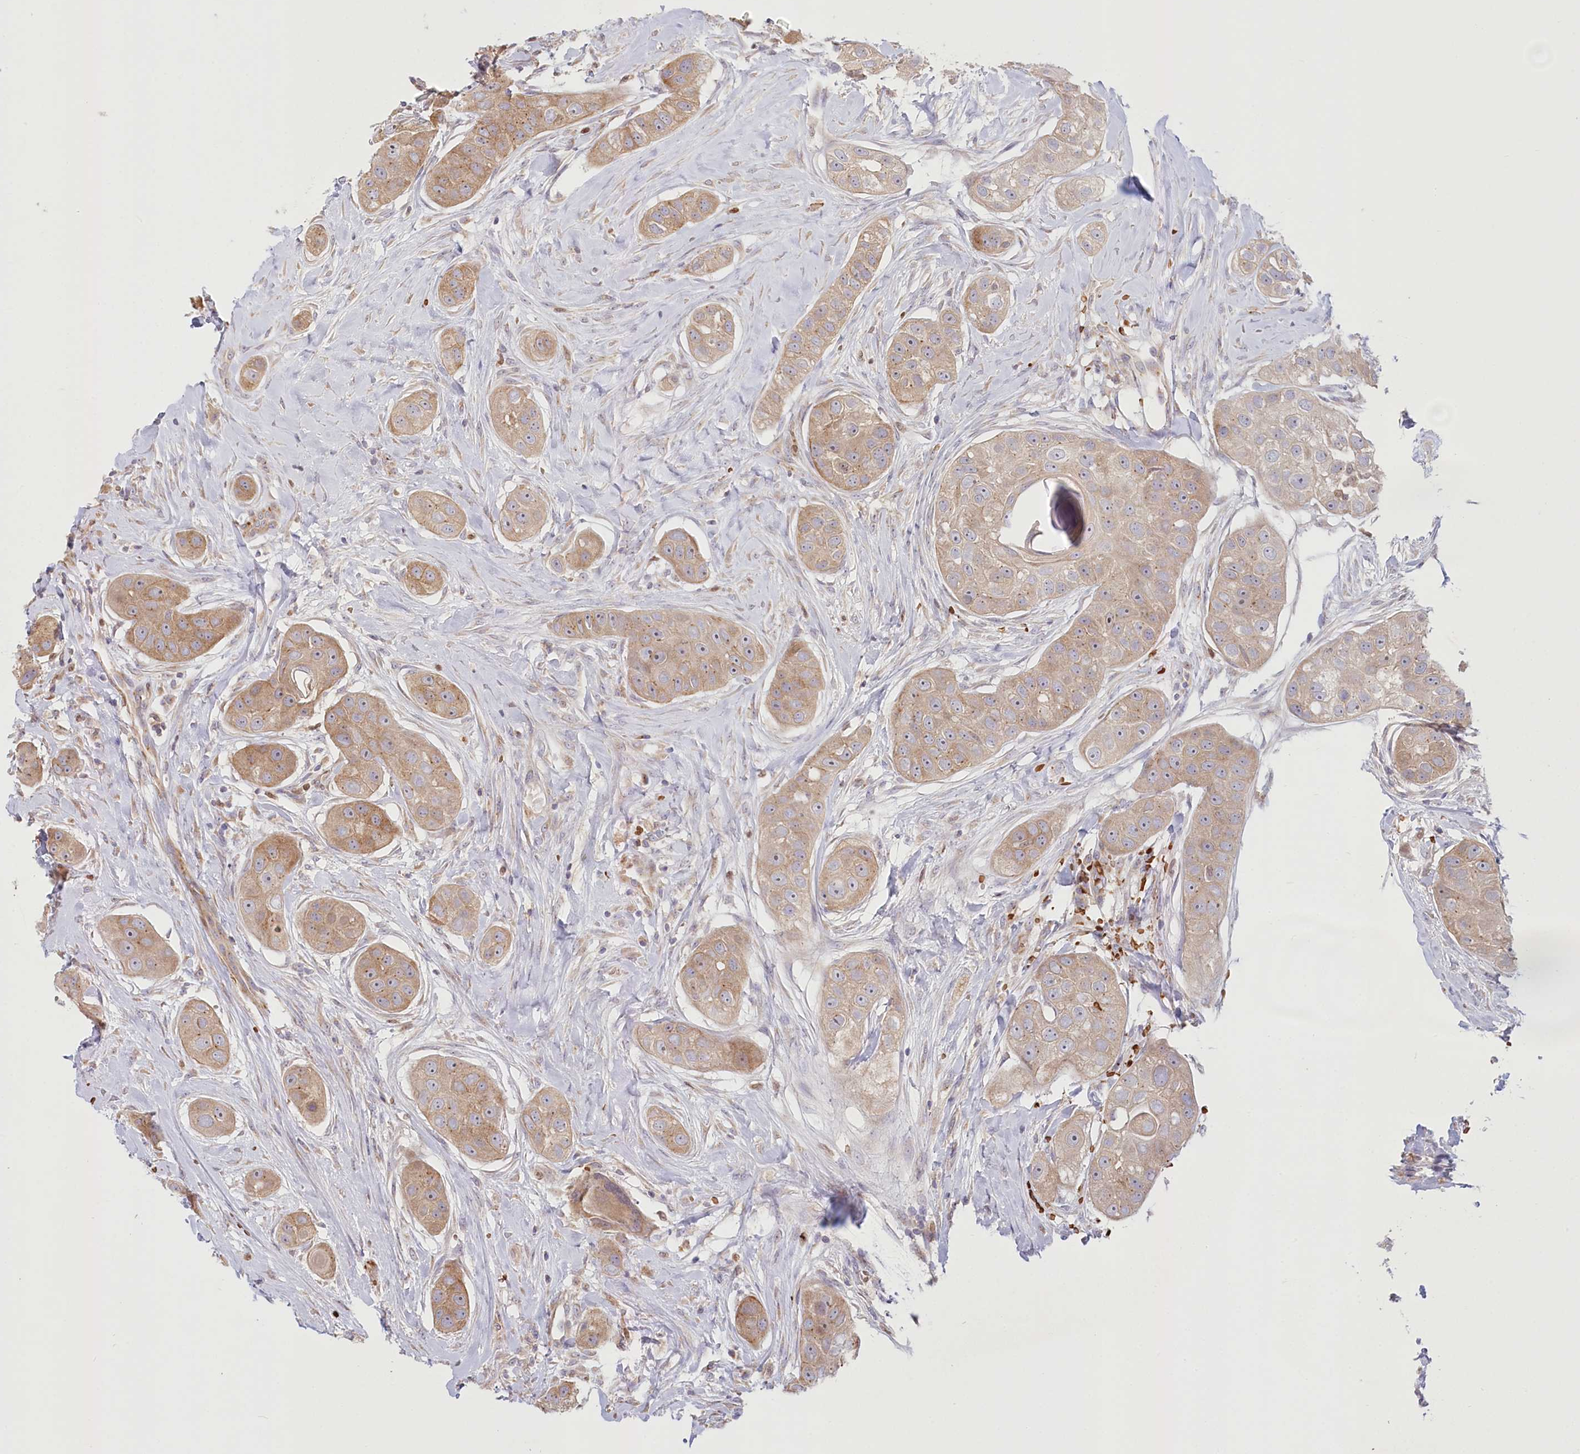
{"staining": {"intensity": "moderate", "quantity": ">75%", "location": "cytoplasmic/membranous"}, "tissue": "head and neck cancer", "cell_type": "Tumor cells", "image_type": "cancer", "snomed": [{"axis": "morphology", "description": "Normal tissue, NOS"}, {"axis": "morphology", "description": "Squamous cell carcinoma, NOS"}, {"axis": "topography", "description": "Skeletal muscle"}, {"axis": "topography", "description": "Head-Neck"}], "caption": "A photomicrograph showing moderate cytoplasmic/membranous expression in about >75% of tumor cells in head and neck squamous cell carcinoma, as visualized by brown immunohistochemical staining.", "gene": "COMMD3", "patient": {"sex": "male", "age": 51}}